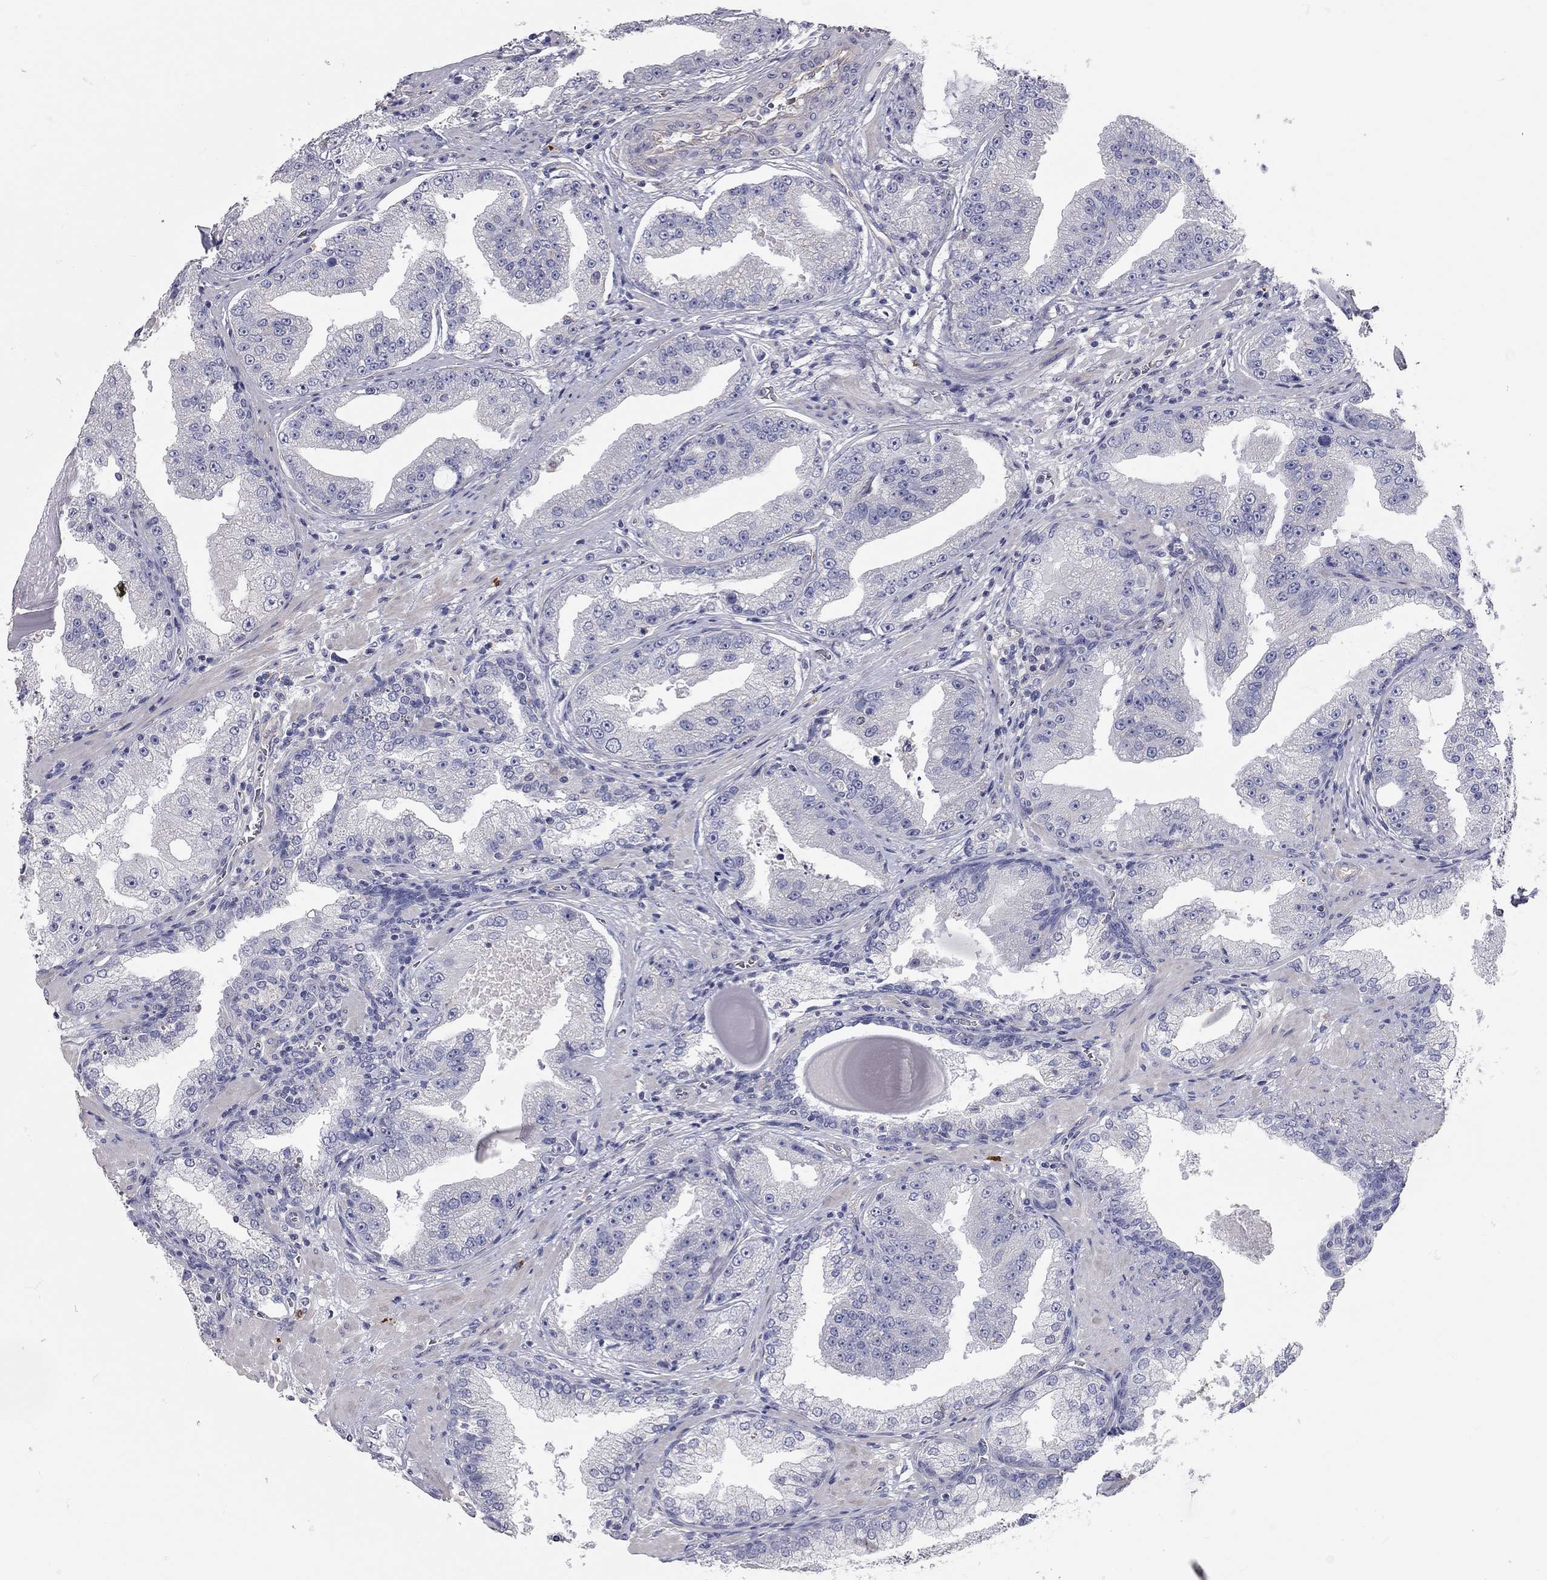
{"staining": {"intensity": "negative", "quantity": "none", "location": "none"}, "tissue": "prostate cancer", "cell_type": "Tumor cells", "image_type": "cancer", "snomed": [{"axis": "morphology", "description": "Adenocarcinoma, Low grade"}, {"axis": "topography", "description": "Prostate"}], "caption": "An image of human prostate cancer is negative for staining in tumor cells. (DAB IHC with hematoxylin counter stain).", "gene": "C10orf90", "patient": {"sex": "male", "age": 62}}